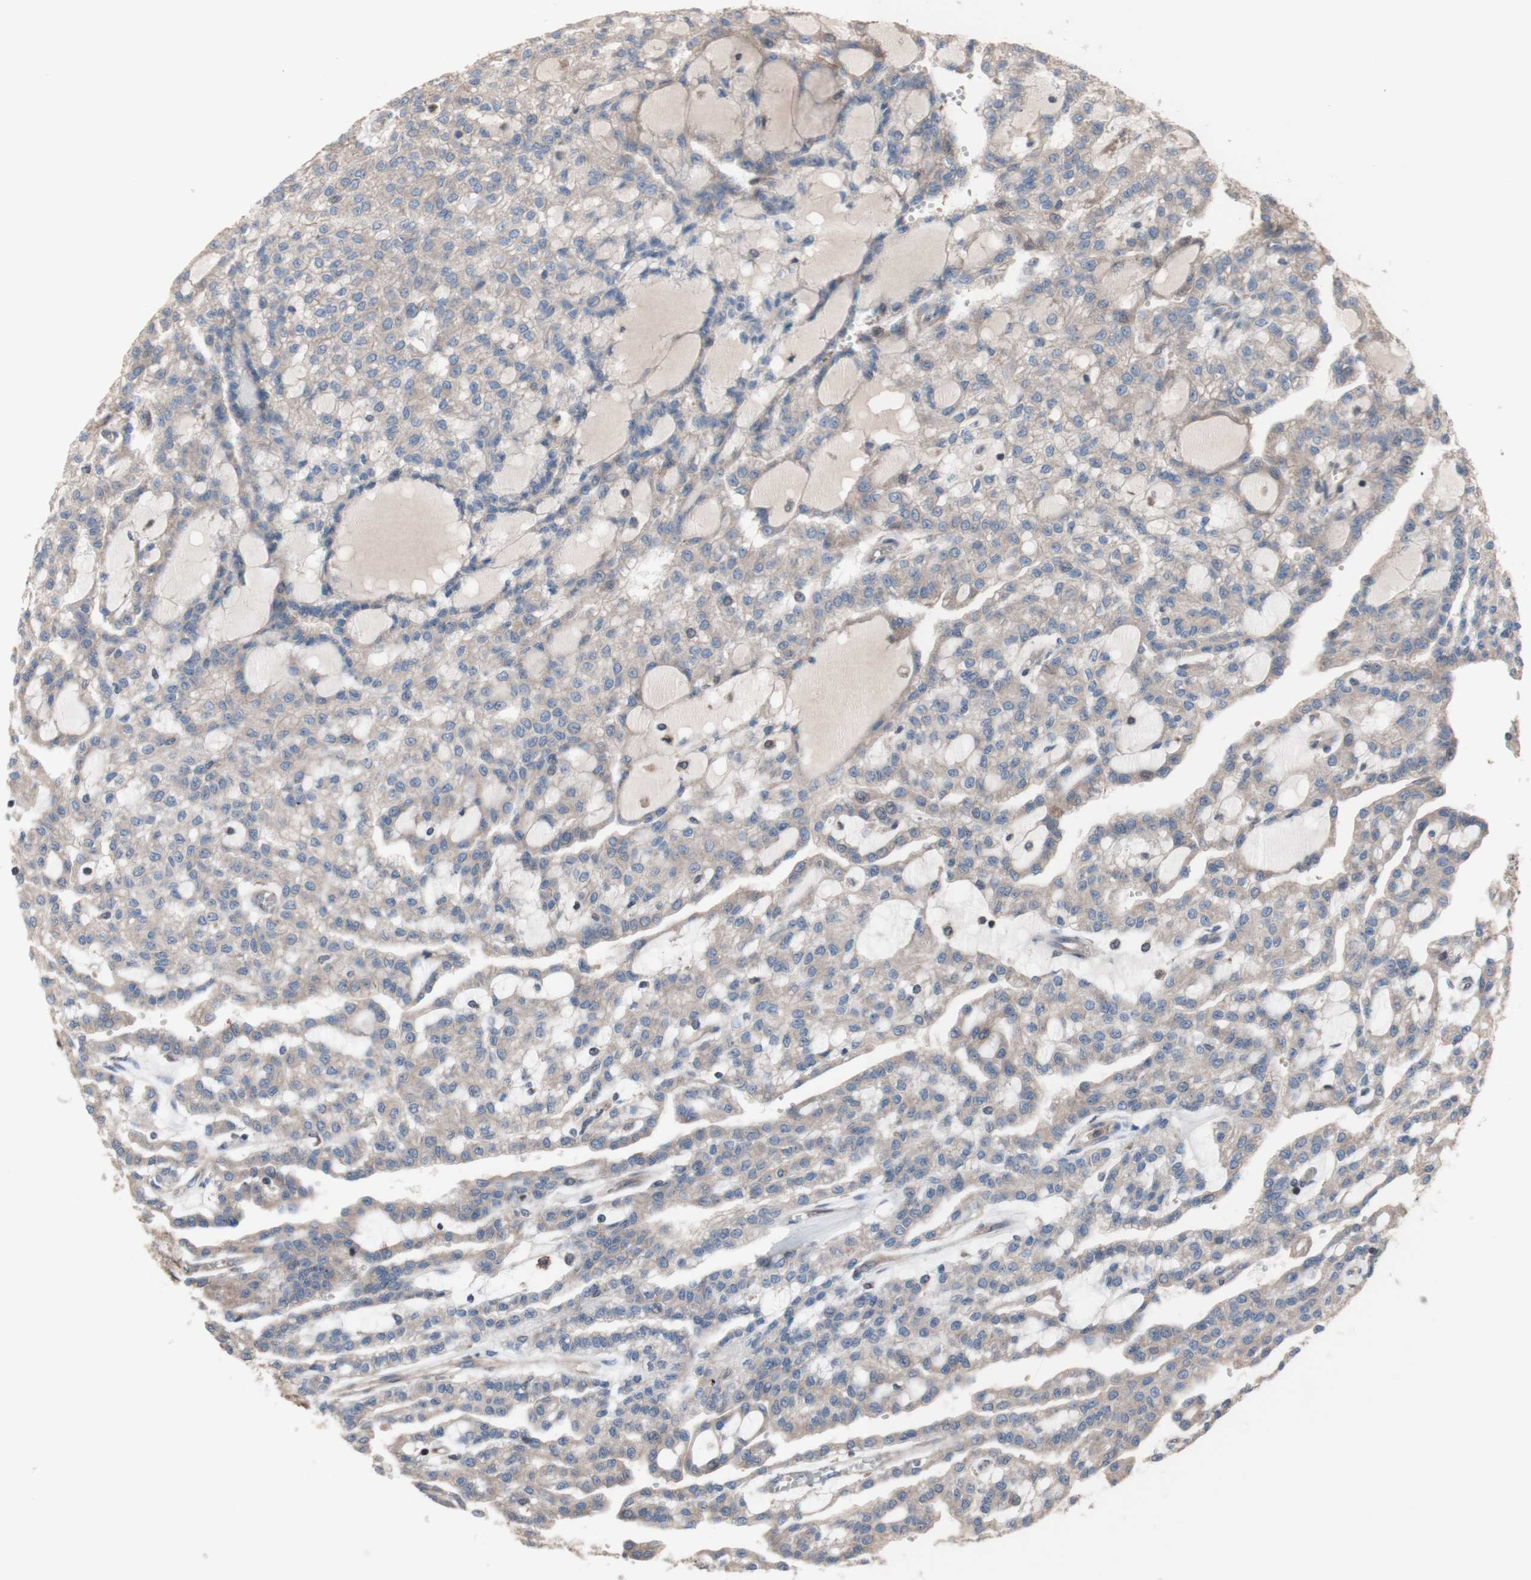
{"staining": {"intensity": "weak", "quantity": ">75%", "location": "cytoplasmic/membranous"}, "tissue": "renal cancer", "cell_type": "Tumor cells", "image_type": "cancer", "snomed": [{"axis": "morphology", "description": "Adenocarcinoma, NOS"}, {"axis": "topography", "description": "Kidney"}], "caption": "Tumor cells exhibit low levels of weak cytoplasmic/membranous staining in approximately >75% of cells in human renal adenocarcinoma.", "gene": "COPB1", "patient": {"sex": "male", "age": 63}}